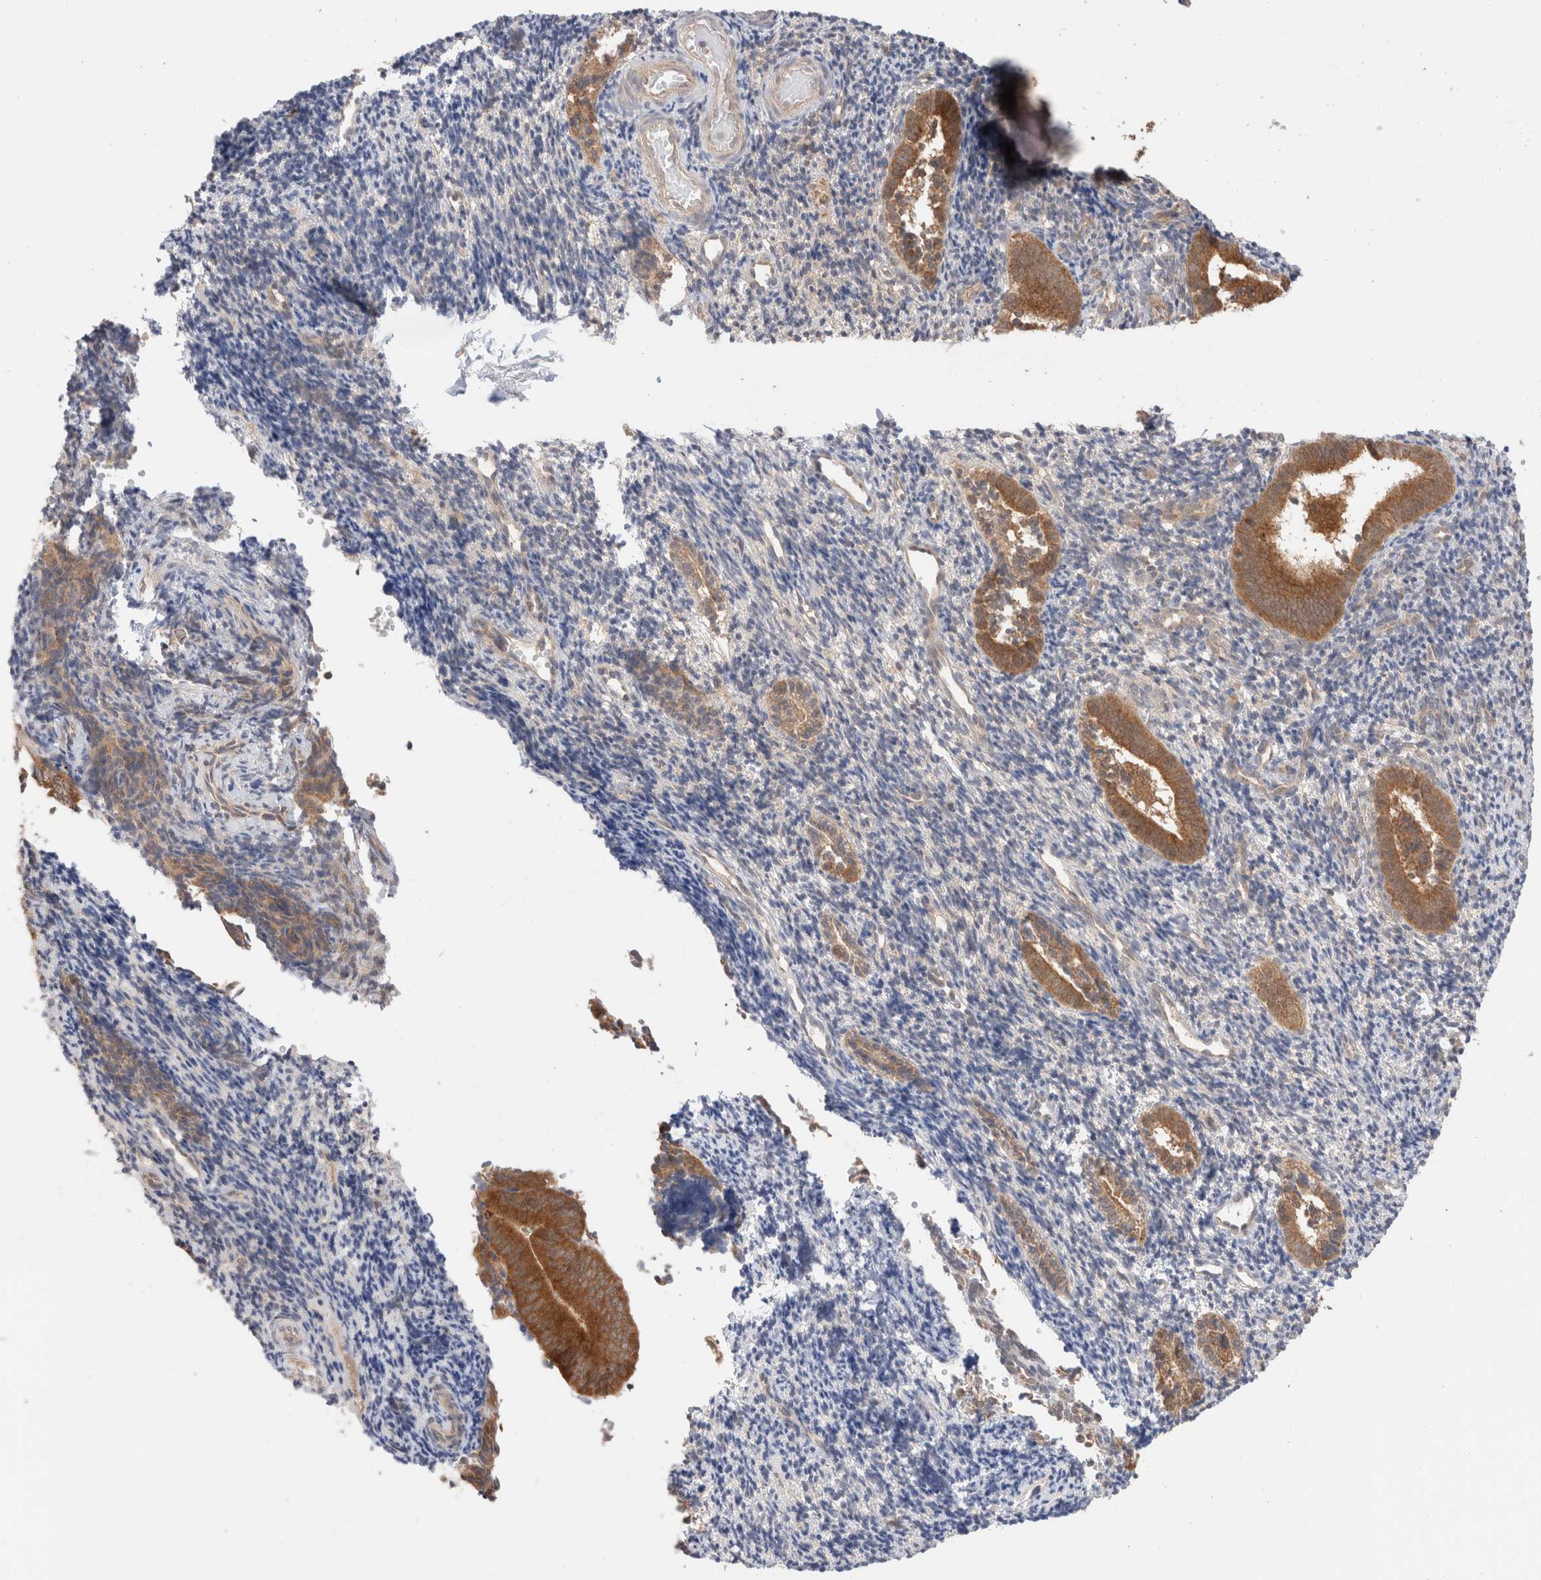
{"staining": {"intensity": "moderate", "quantity": "<25%", "location": "cytoplasmic/membranous"}, "tissue": "endometrium", "cell_type": "Cells in endometrial stroma", "image_type": "normal", "snomed": [{"axis": "morphology", "description": "Normal tissue, NOS"}, {"axis": "topography", "description": "Uterus"}, {"axis": "topography", "description": "Endometrium"}], "caption": "Brown immunohistochemical staining in unremarkable endometrium displays moderate cytoplasmic/membranous positivity in approximately <25% of cells in endometrial stroma.", "gene": "XKR4", "patient": {"sex": "female", "age": 33}}